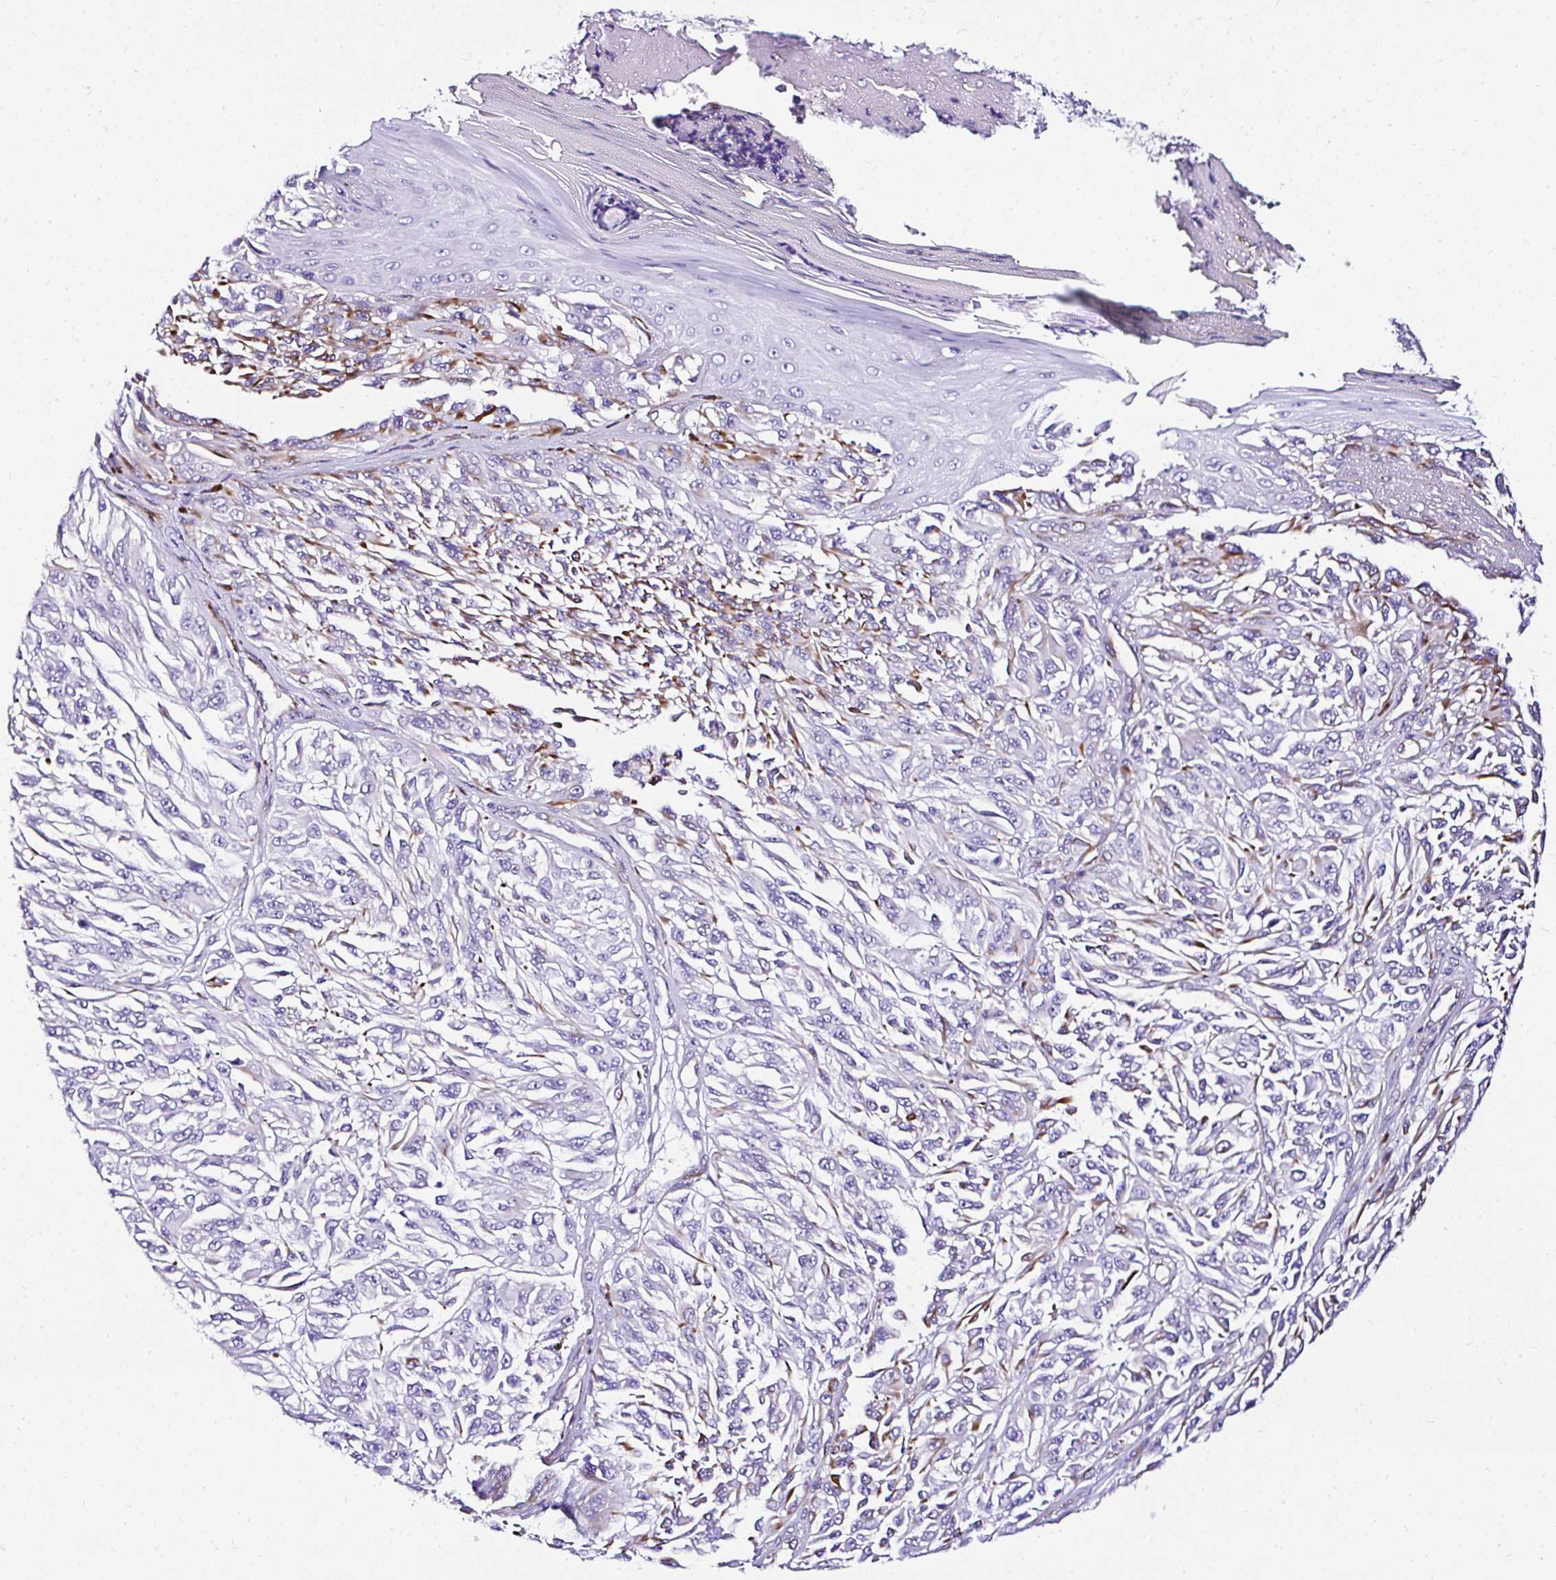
{"staining": {"intensity": "moderate", "quantity": "25%-75%", "location": "cytoplasmic/membranous"}, "tissue": "melanoma", "cell_type": "Tumor cells", "image_type": "cancer", "snomed": [{"axis": "morphology", "description": "Malignant melanoma, NOS"}, {"axis": "topography", "description": "Skin"}], "caption": "A brown stain shows moderate cytoplasmic/membranous expression of a protein in malignant melanoma tumor cells.", "gene": "DEPDC5", "patient": {"sex": "male", "age": 94}}